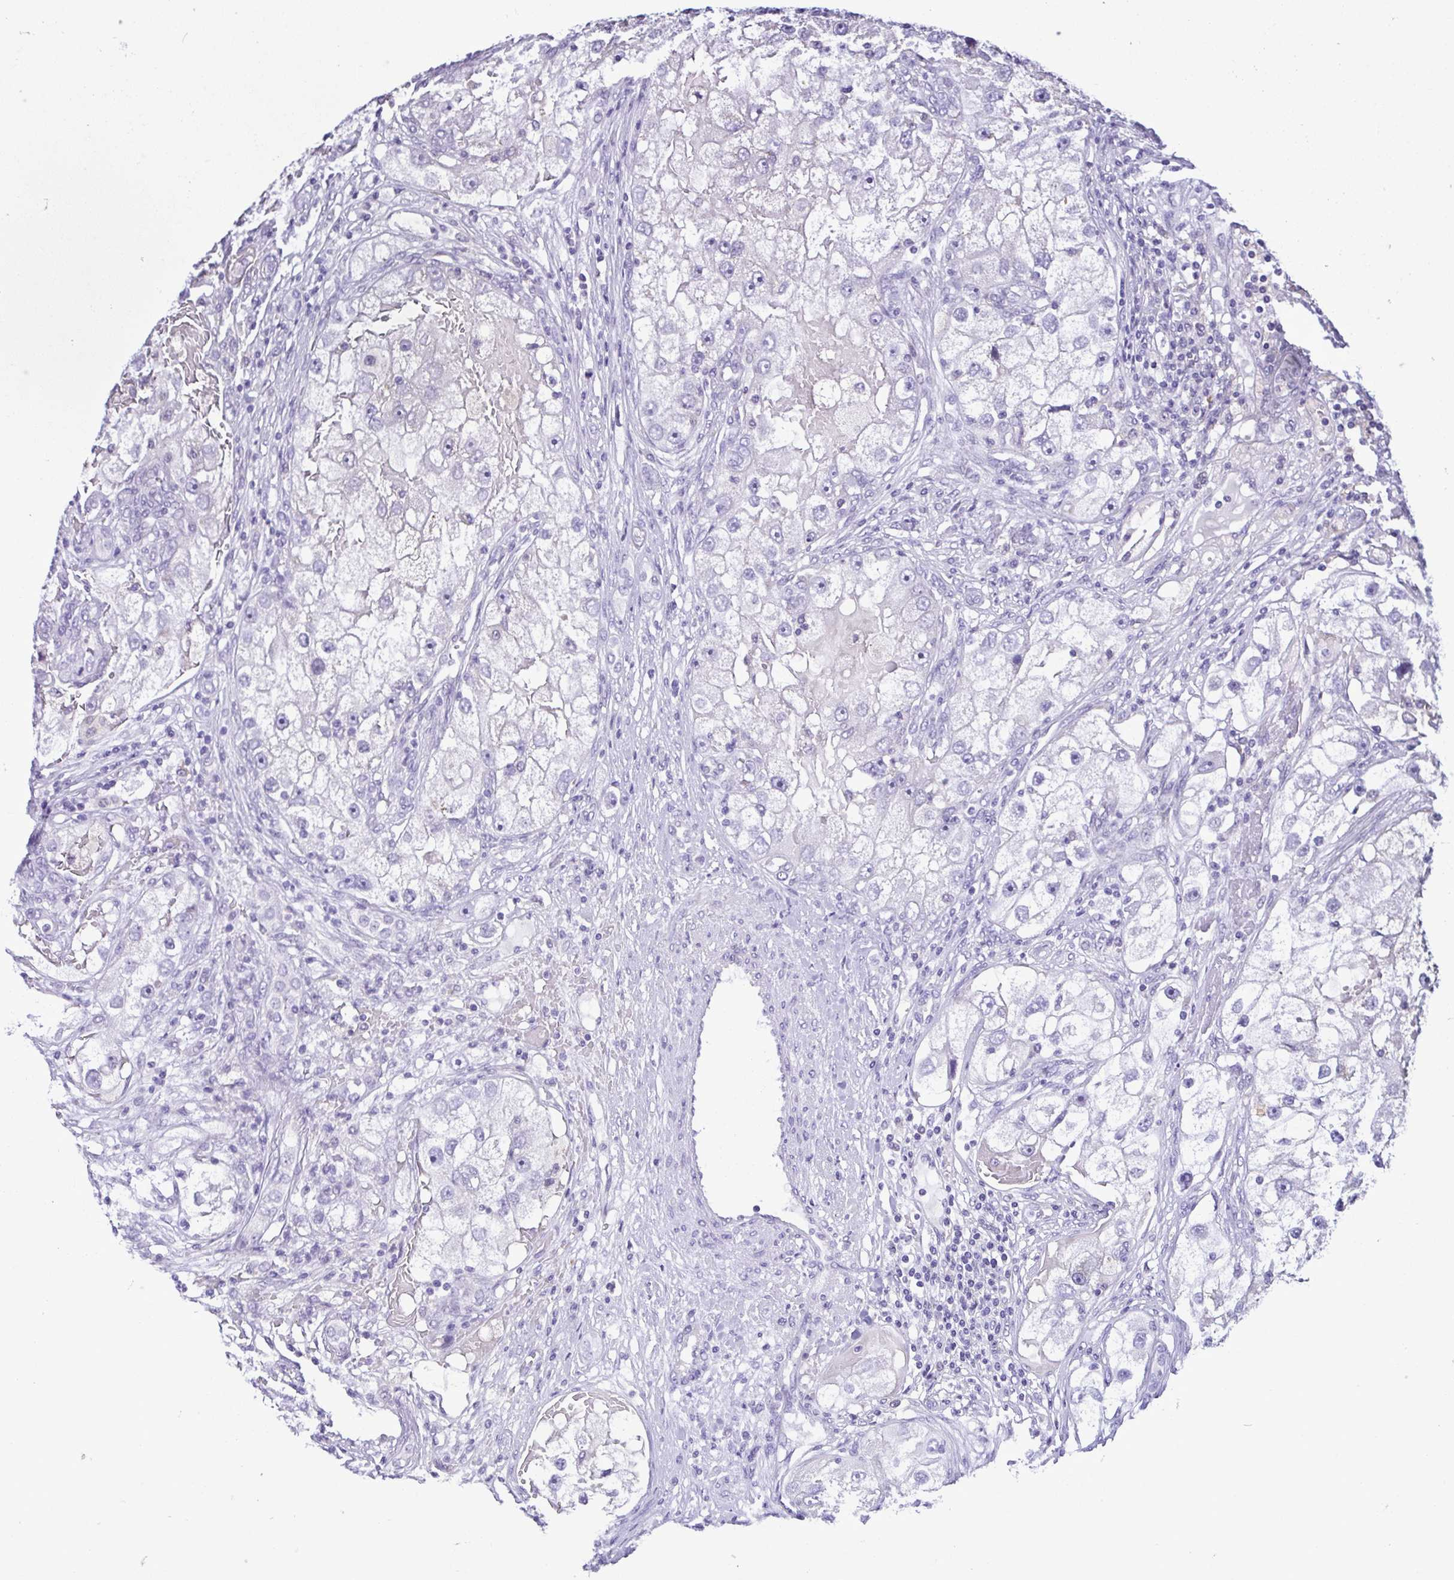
{"staining": {"intensity": "negative", "quantity": "none", "location": "none"}, "tissue": "renal cancer", "cell_type": "Tumor cells", "image_type": "cancer", "snomed": [{"axis": "morphology", "description": "Adenocarcinoma, NOS"}, {"axis": "topography", "description": "Kidney"}], "caption": "The IHC image has no significant expression in tumor cells of renal cancer tissue.", "gene": "CBY2", "patient": {"sex": "male", "age": 63}}